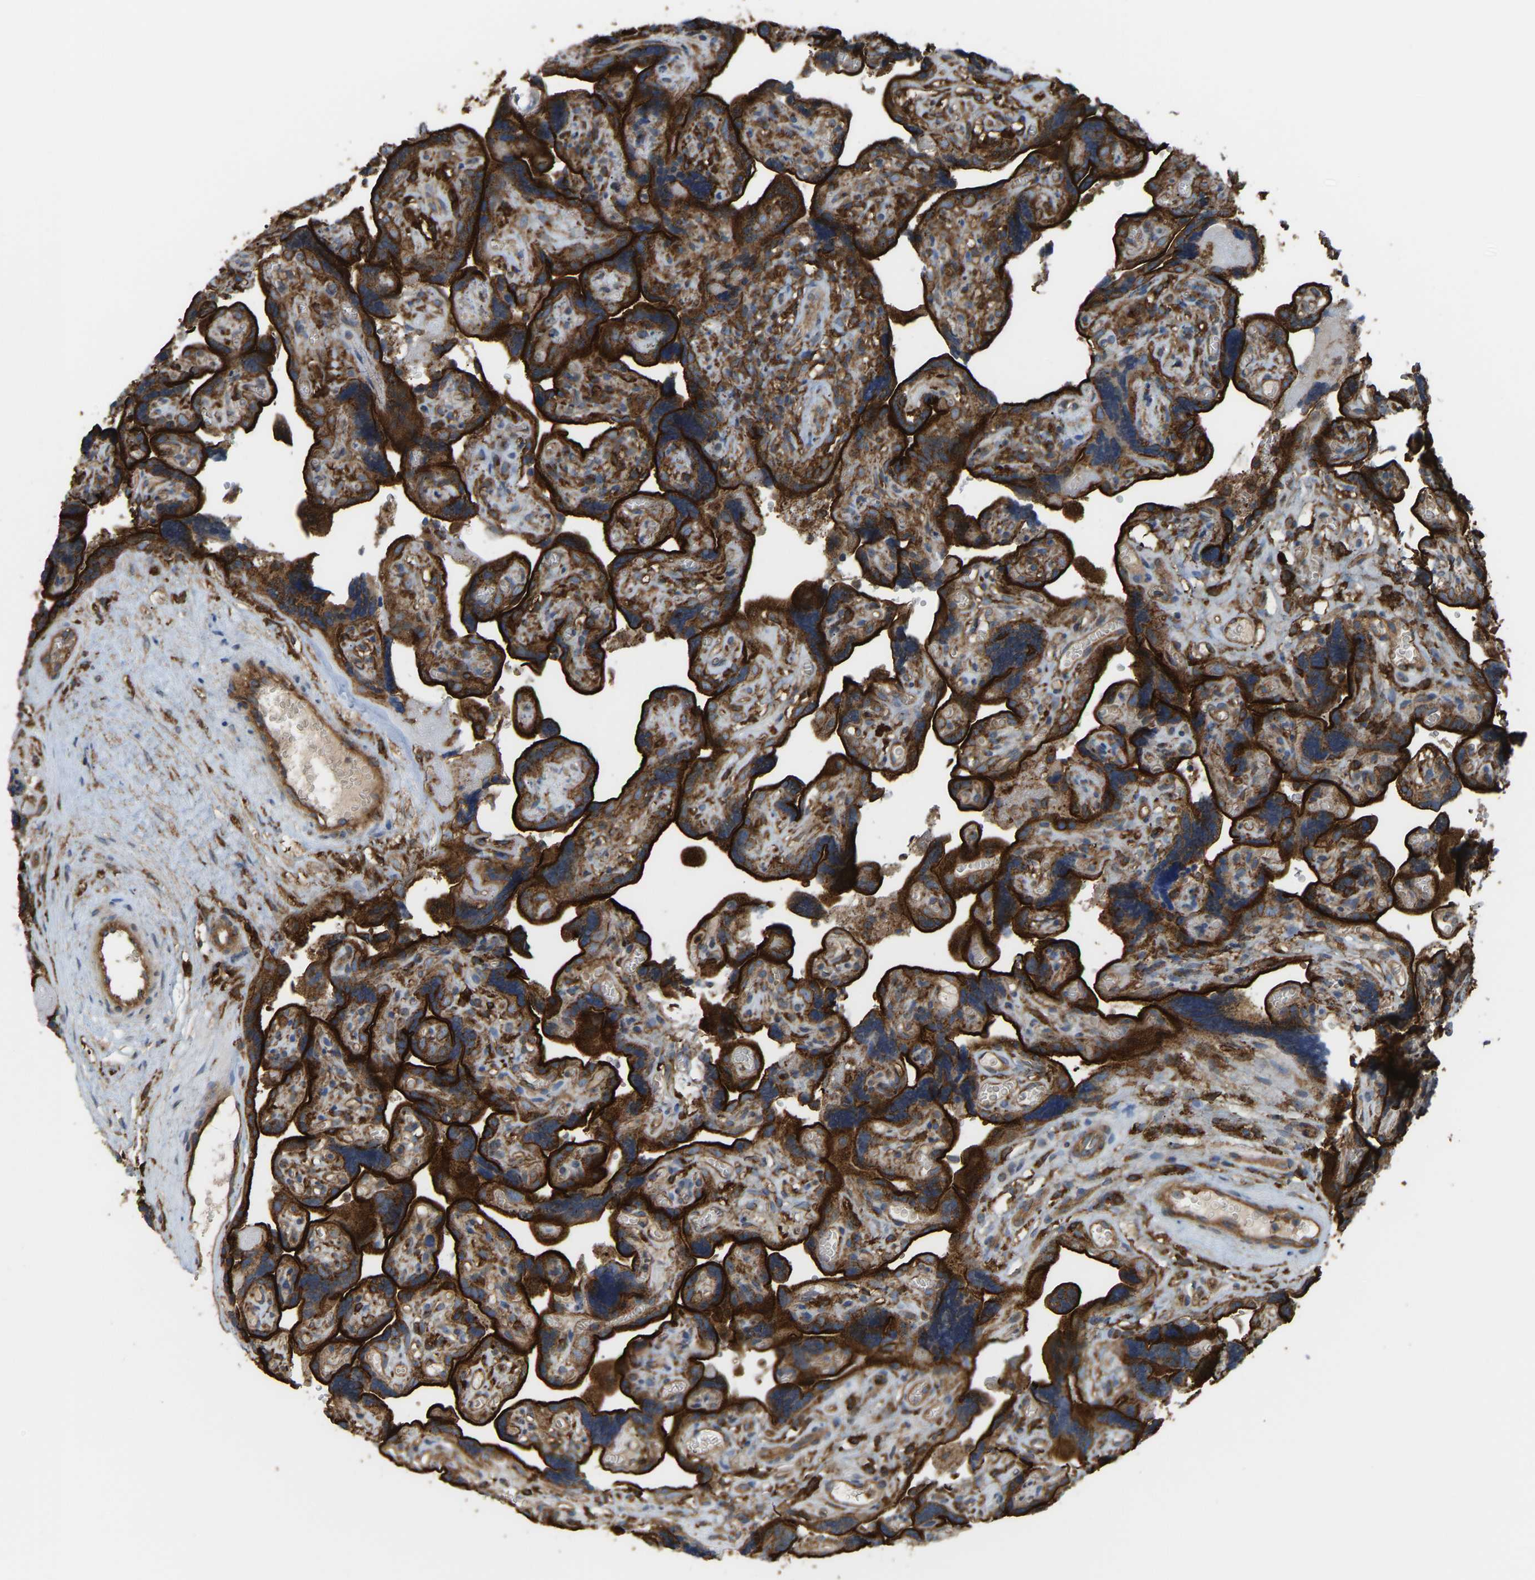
{"staining": {"intensity": "strong", "quantity": ">75%", "location": "cytoplasmic/membranous"}, "tissue": "placenta", "cell_type": "Decidual cells", "image_type": "normal", "snomed": [{"axis": "morphology", "description": "Normal tissue, NOS"}, {"axis": "topography", "description": "Placenta"}], "caption": "Immunohistochemistry (IHC) of normal human placenta exhibits high levels of strong cytoplasmic/membranous staining in about >75% of decidual cells. The staining was performed using DAB, with brown indicating positive protein expression. Nuclei are stained blue with hematoxylin.", "gene": "PICALM", "patient": {"sex": "female", "age": 30}}